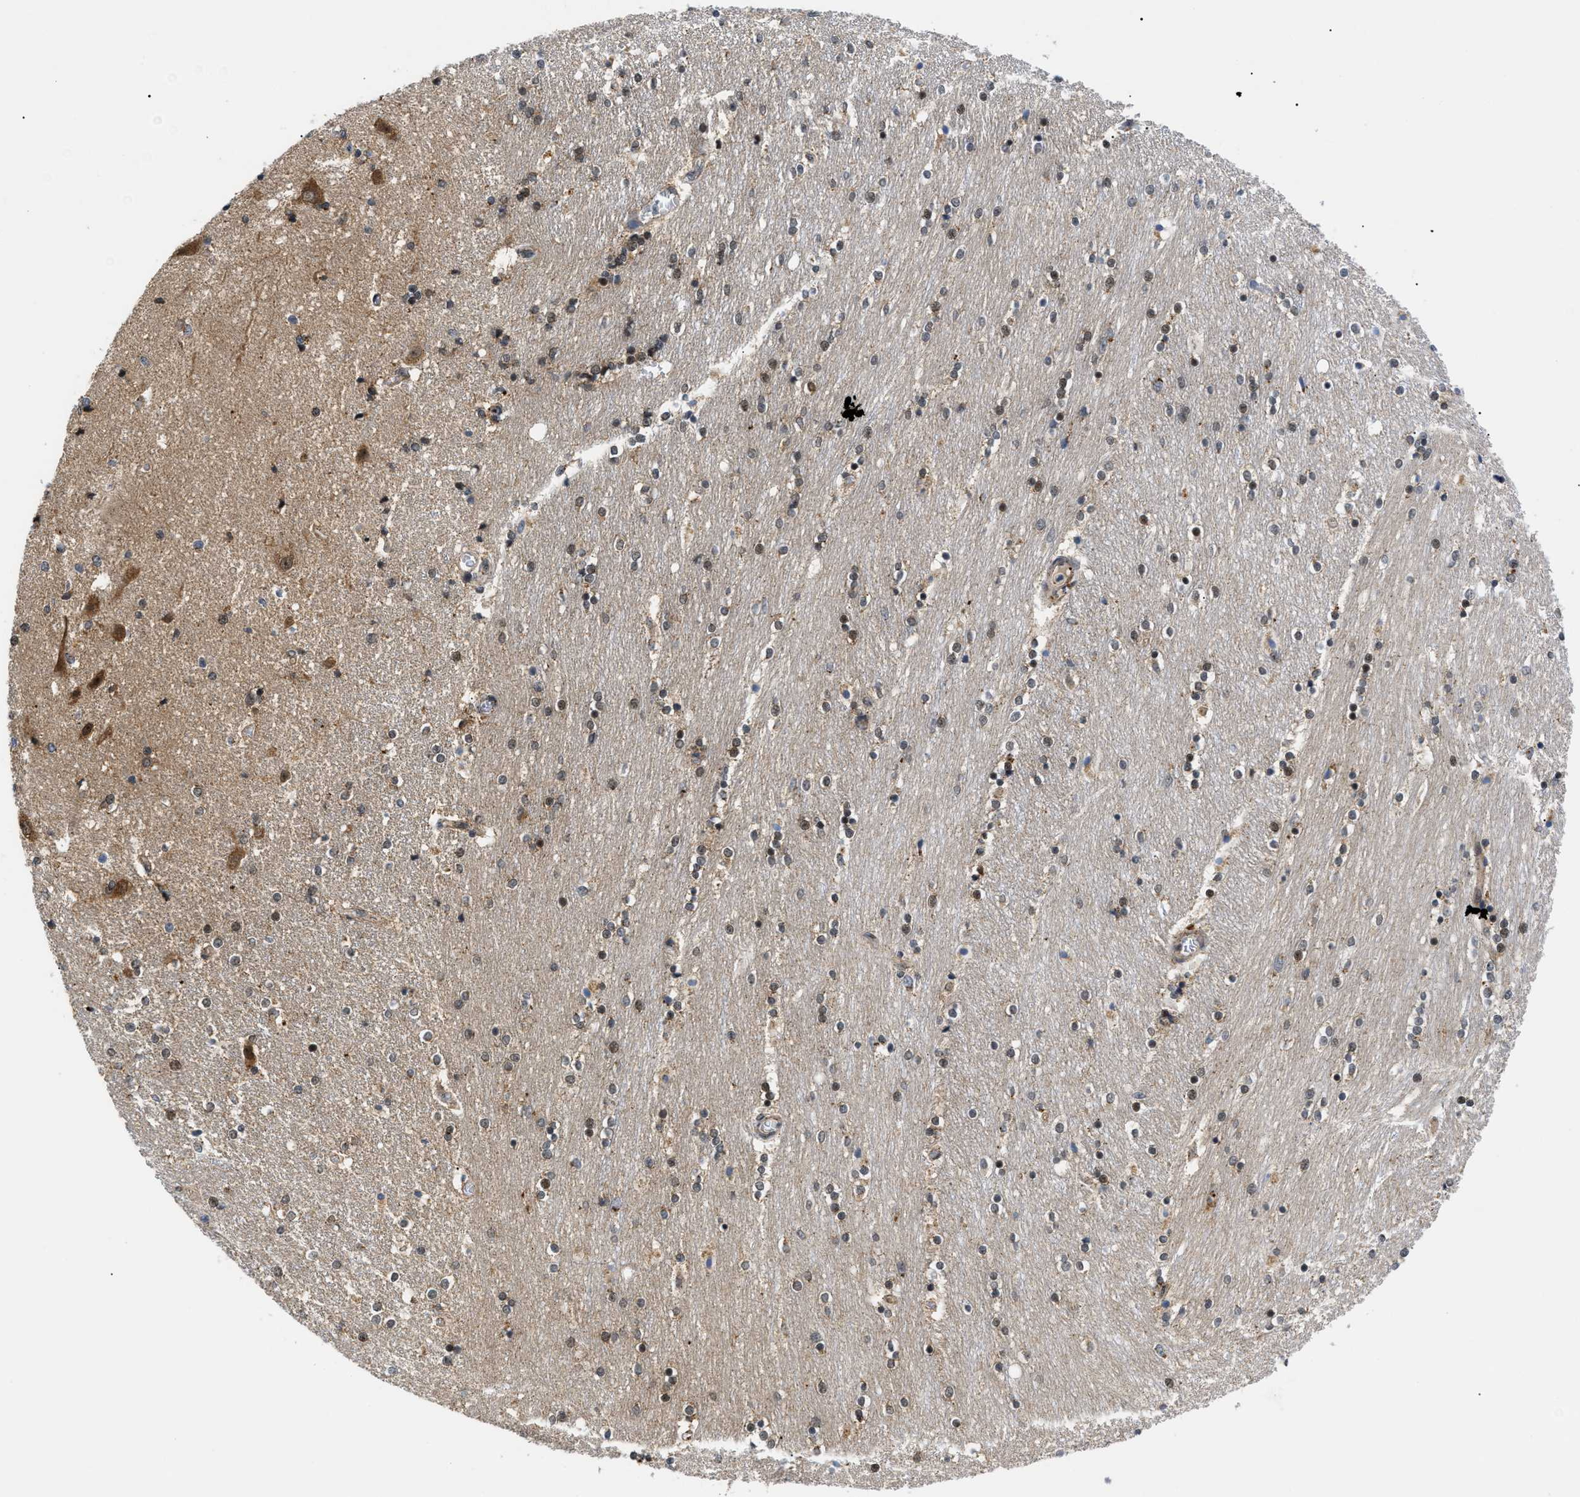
{"staining": {"intensity": "weak", "quantity": "<25%", "location": "nuclear"}, "tissue": "caudate", "cell_type": "Glial cells", "image_type": "normal", "snomed": [{"axis": "morphology", "description": "Normal tissue, NOS"}, {"axis": "topography", "description": "Lateral ventricle wall"}], "caption": "Immunohistochemistry (IHC) histopathology image of benign human caudate stained for a protein (brown), which reveals no positivity in glial cells.", "gene": "ZBTB11", "patient": {"sex": "female", "age": 54}}